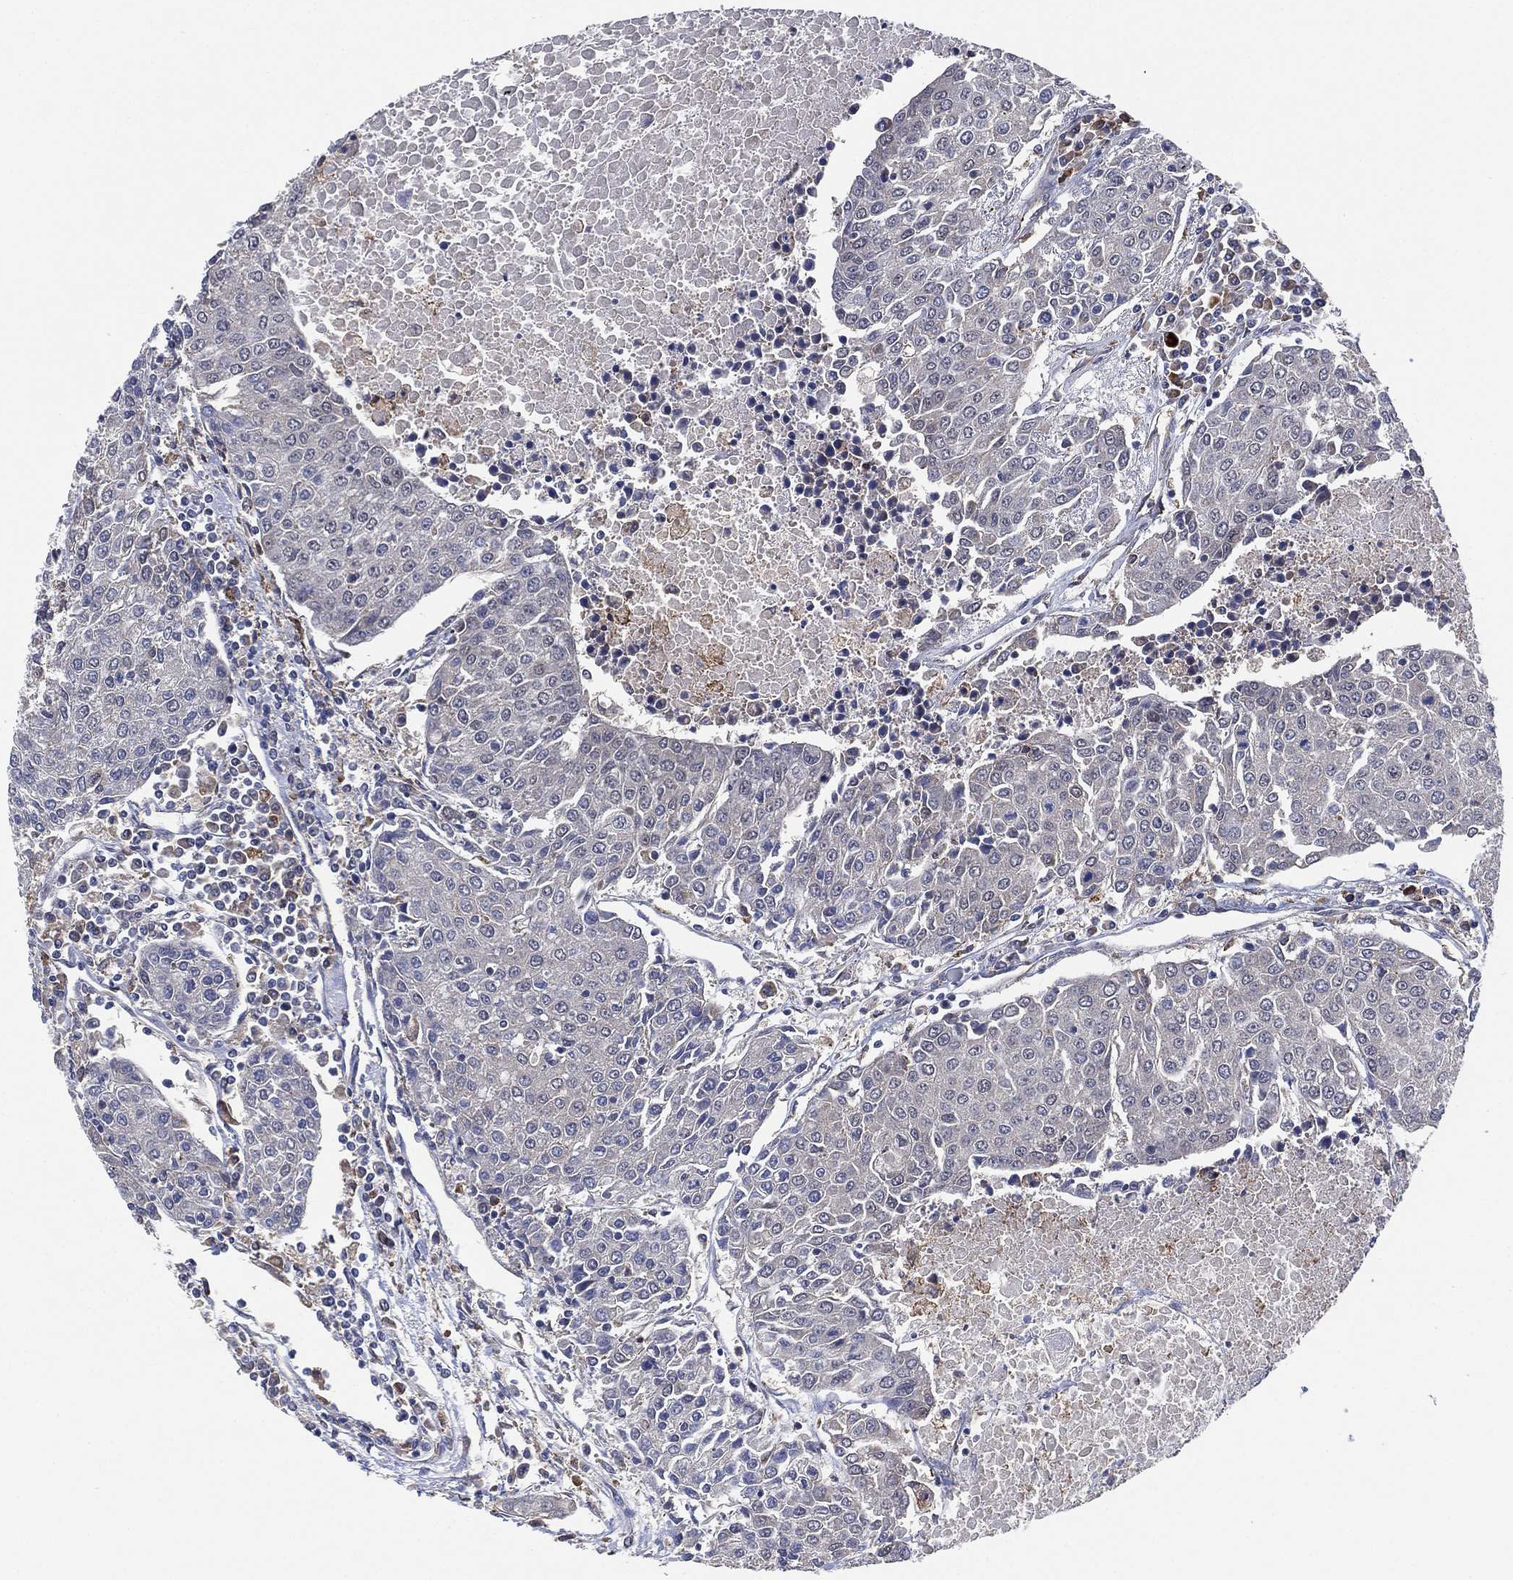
{"staining": {"intensity": "negative", "quantity": "none", "location": "none"}, "tissue": "urothelial cancer", "cell_type": "Tumor cells", "image_type": "cancer", "snomed": [{"axis": "morphology", "description": "Urothelial carcinoma, High grade"}, {"axis": "topography", "description": "Urinary bladder"}], "caption": "Immunohistochemistry (IHC) of human urothelial cancer reveals no expression in tumor cells.", "gene": "FES", "patient": {"sex": "female", "age": 85}}